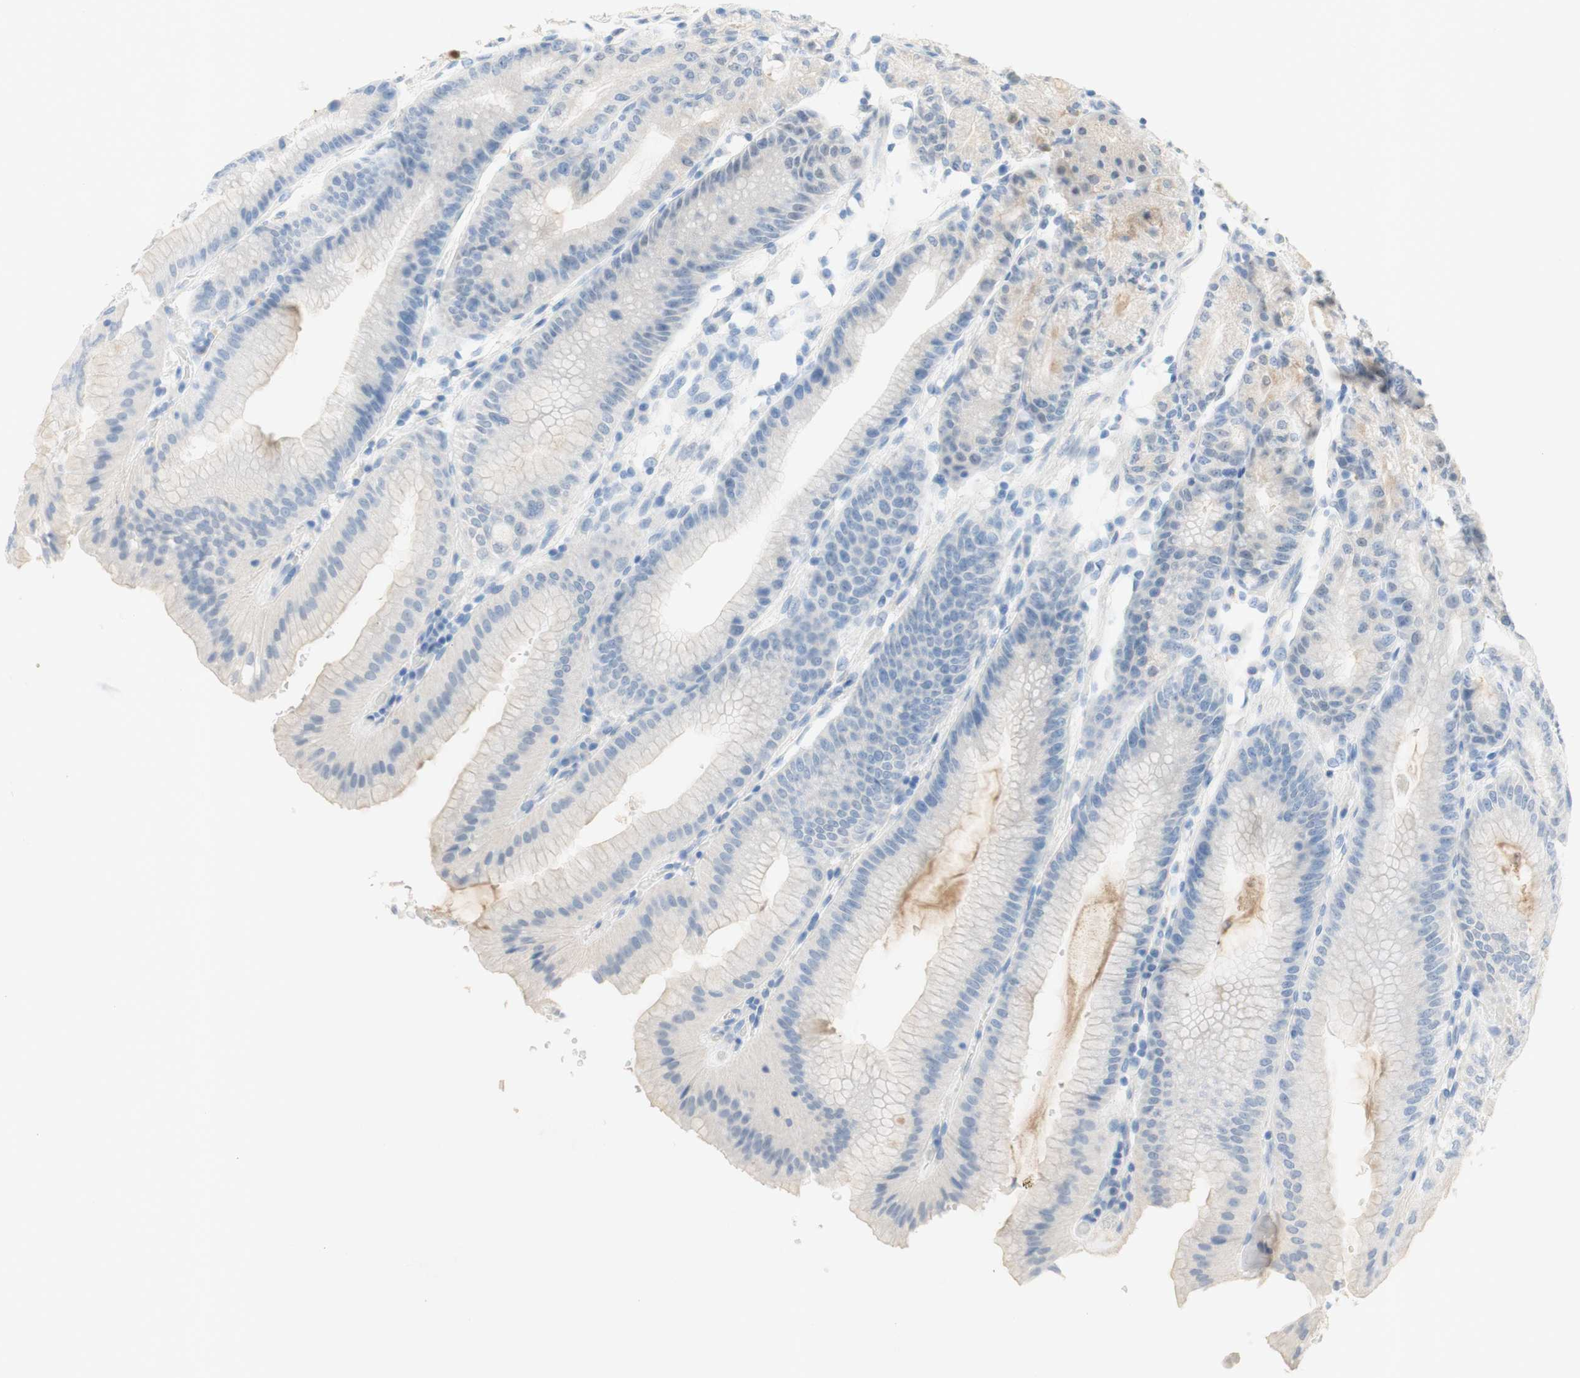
{"staining": {"intensity": "weak", "quantity": "25%-75%", "location": "cytoplasmic/membranous"}, "tissue": "stomach", "cell_type": "Glandular cells", "image_type": "normal", "snomed": [{"axis": "morphology", "description": "Normal tissue, NOS"}, {"axis": "topography", "description": "Stomach, lower"}], "caption": "Immunohistochemical staining of unremarkable human stomach shows 25%-75% levels of weak cytoplasmic/membranous protein staining in approximately 25%-75% of glandular cells.", "gene": "POLR2J3", "patient": {"sex": "male", "age": 71}}